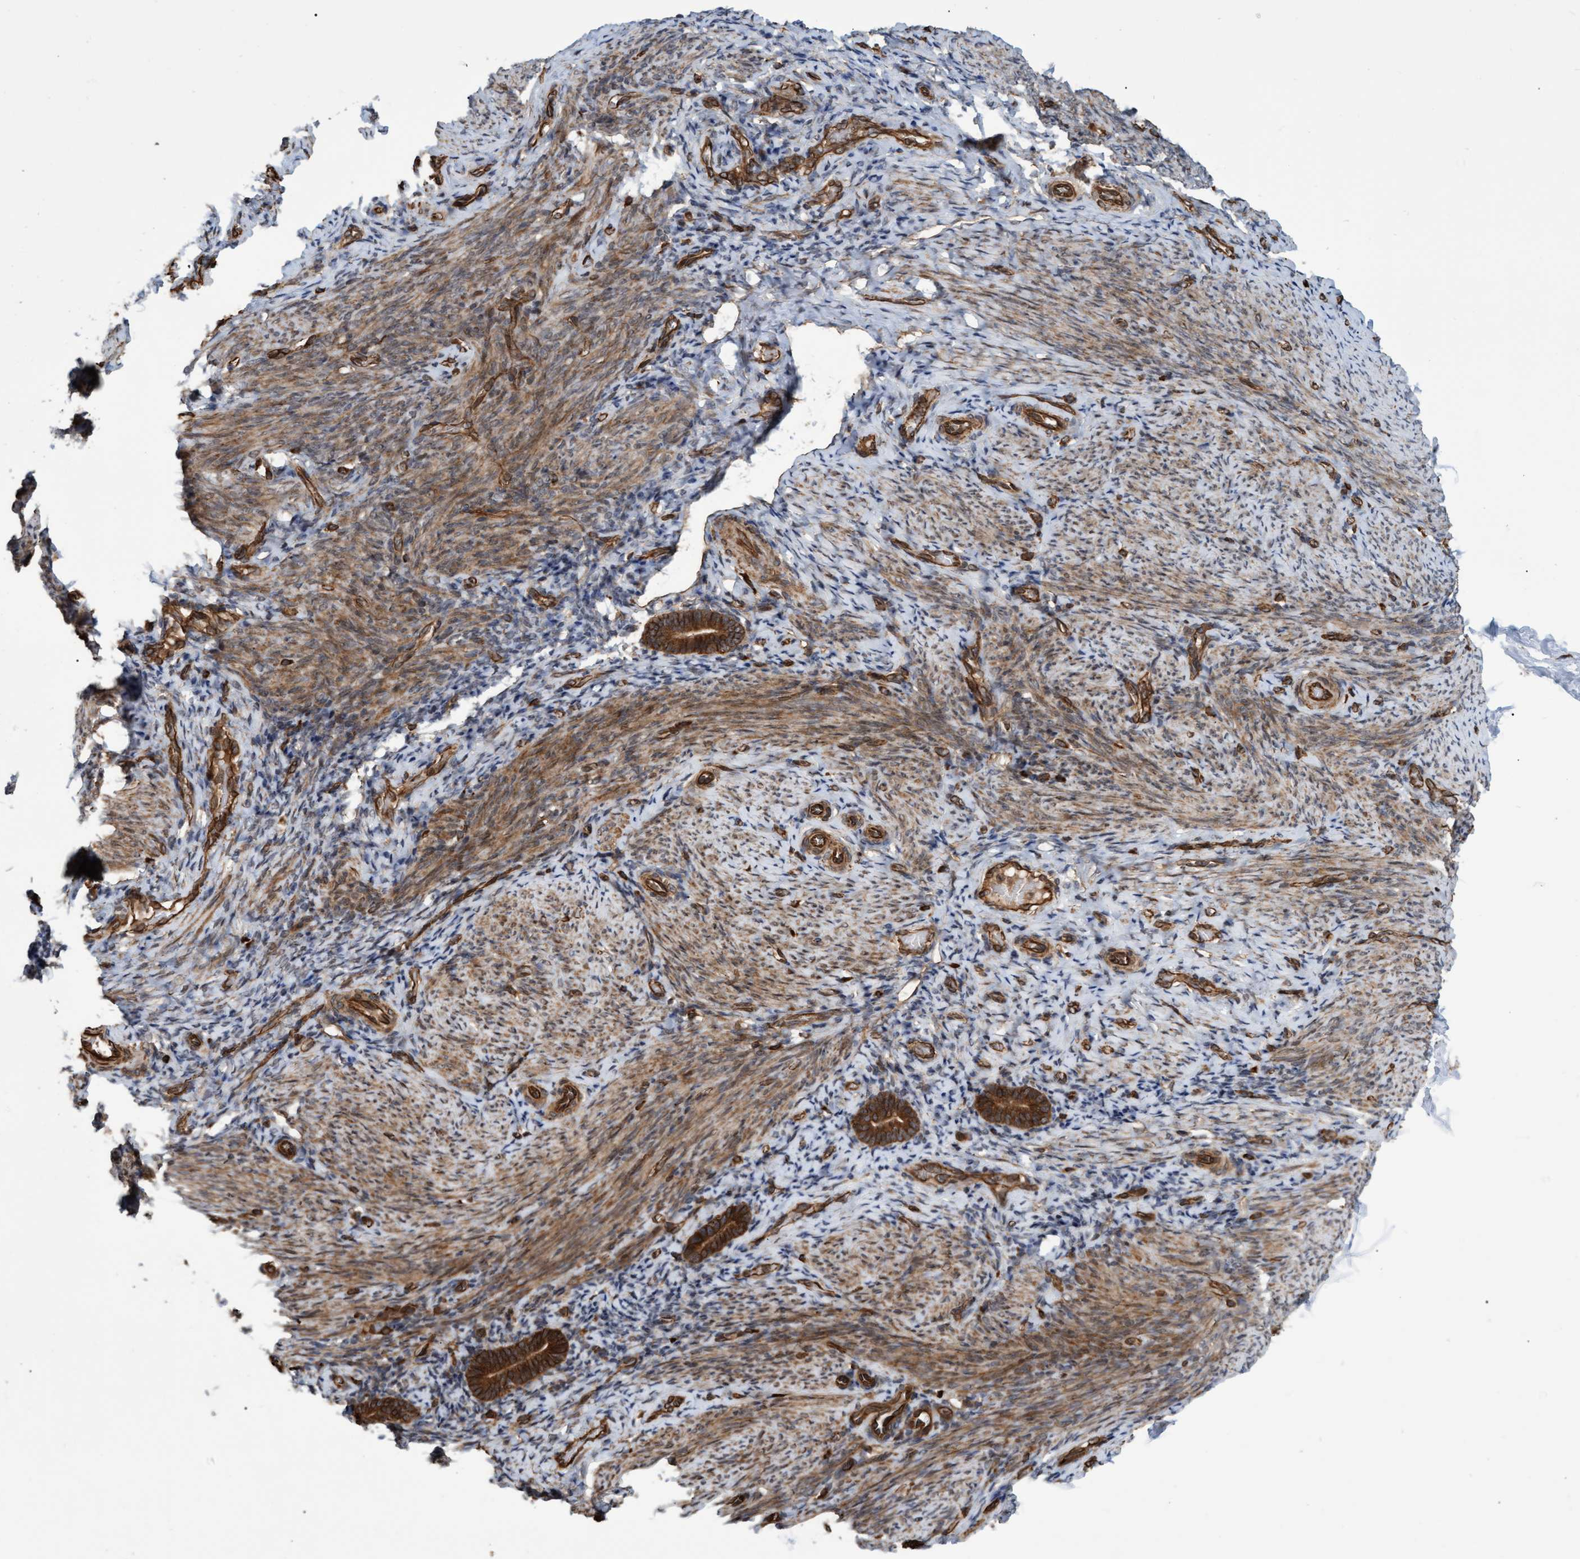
{"staining": {"intensity": "moderate", "quantity": ">75%", "location": "cytoplasmic/membranous"}, "tissue": "endometrium", "cell_type": "Cells in endometrial stroma", "image_type": "normal", "snomed": [{"axis": "morphology", "description": "Normal tissue, NOS"}, {"axis": "topography", "description": "Endometrium"}], "caption": "Immunohistochemistry (IHC) of benign human endometrium reveals medium levels of moderate cytoplasmic/membranous positivity in approximately >75% of cells in endometrial stroma. (brown staining indicates protein expression, while blue staining denotes nuclei).", "gene": "TNFRSF10B", "patient": {"sex": "female", "age": 51}}